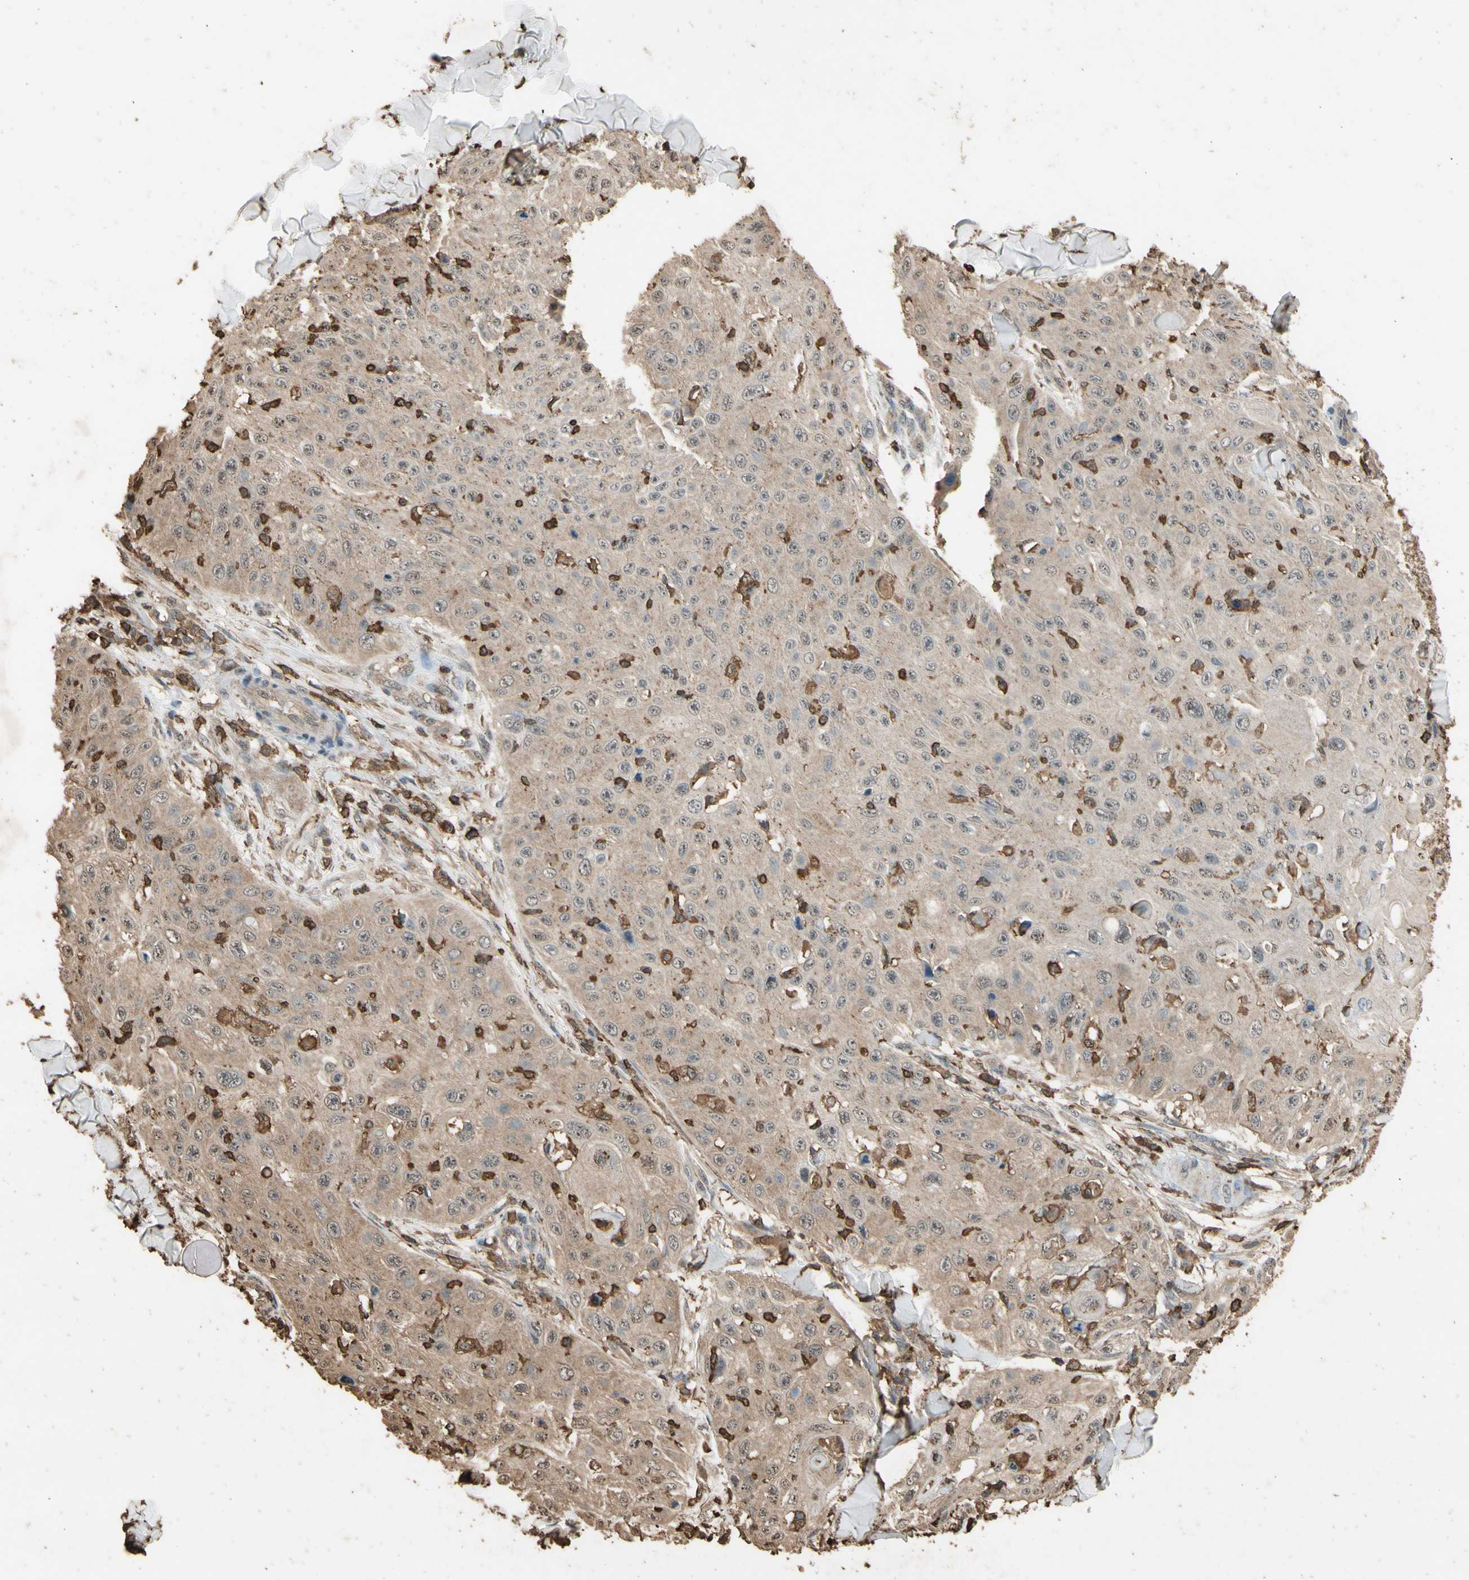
{"staining": {"intensity": "moderate", "quantity": ">75%", "location": "cytoplasmic/membranous,nuclear"}, "tissue": "skin cancer", "cell_type": "Tumor cells", "image_type": "cancer", "snomed": [{"axis": "morphology", "description": "Squamous cell carcinoma, NOS"}, {"axis": "topography", "description": "Skin"}], "caption": "Tumor cells exhibit medium levels of moderate cytoplasmic/membranous and nuclear expression in approximately >75% of cells in human skin cancer.", "gene": "TNFSF13B", "patient": {"sex": "male", "age": 86}}